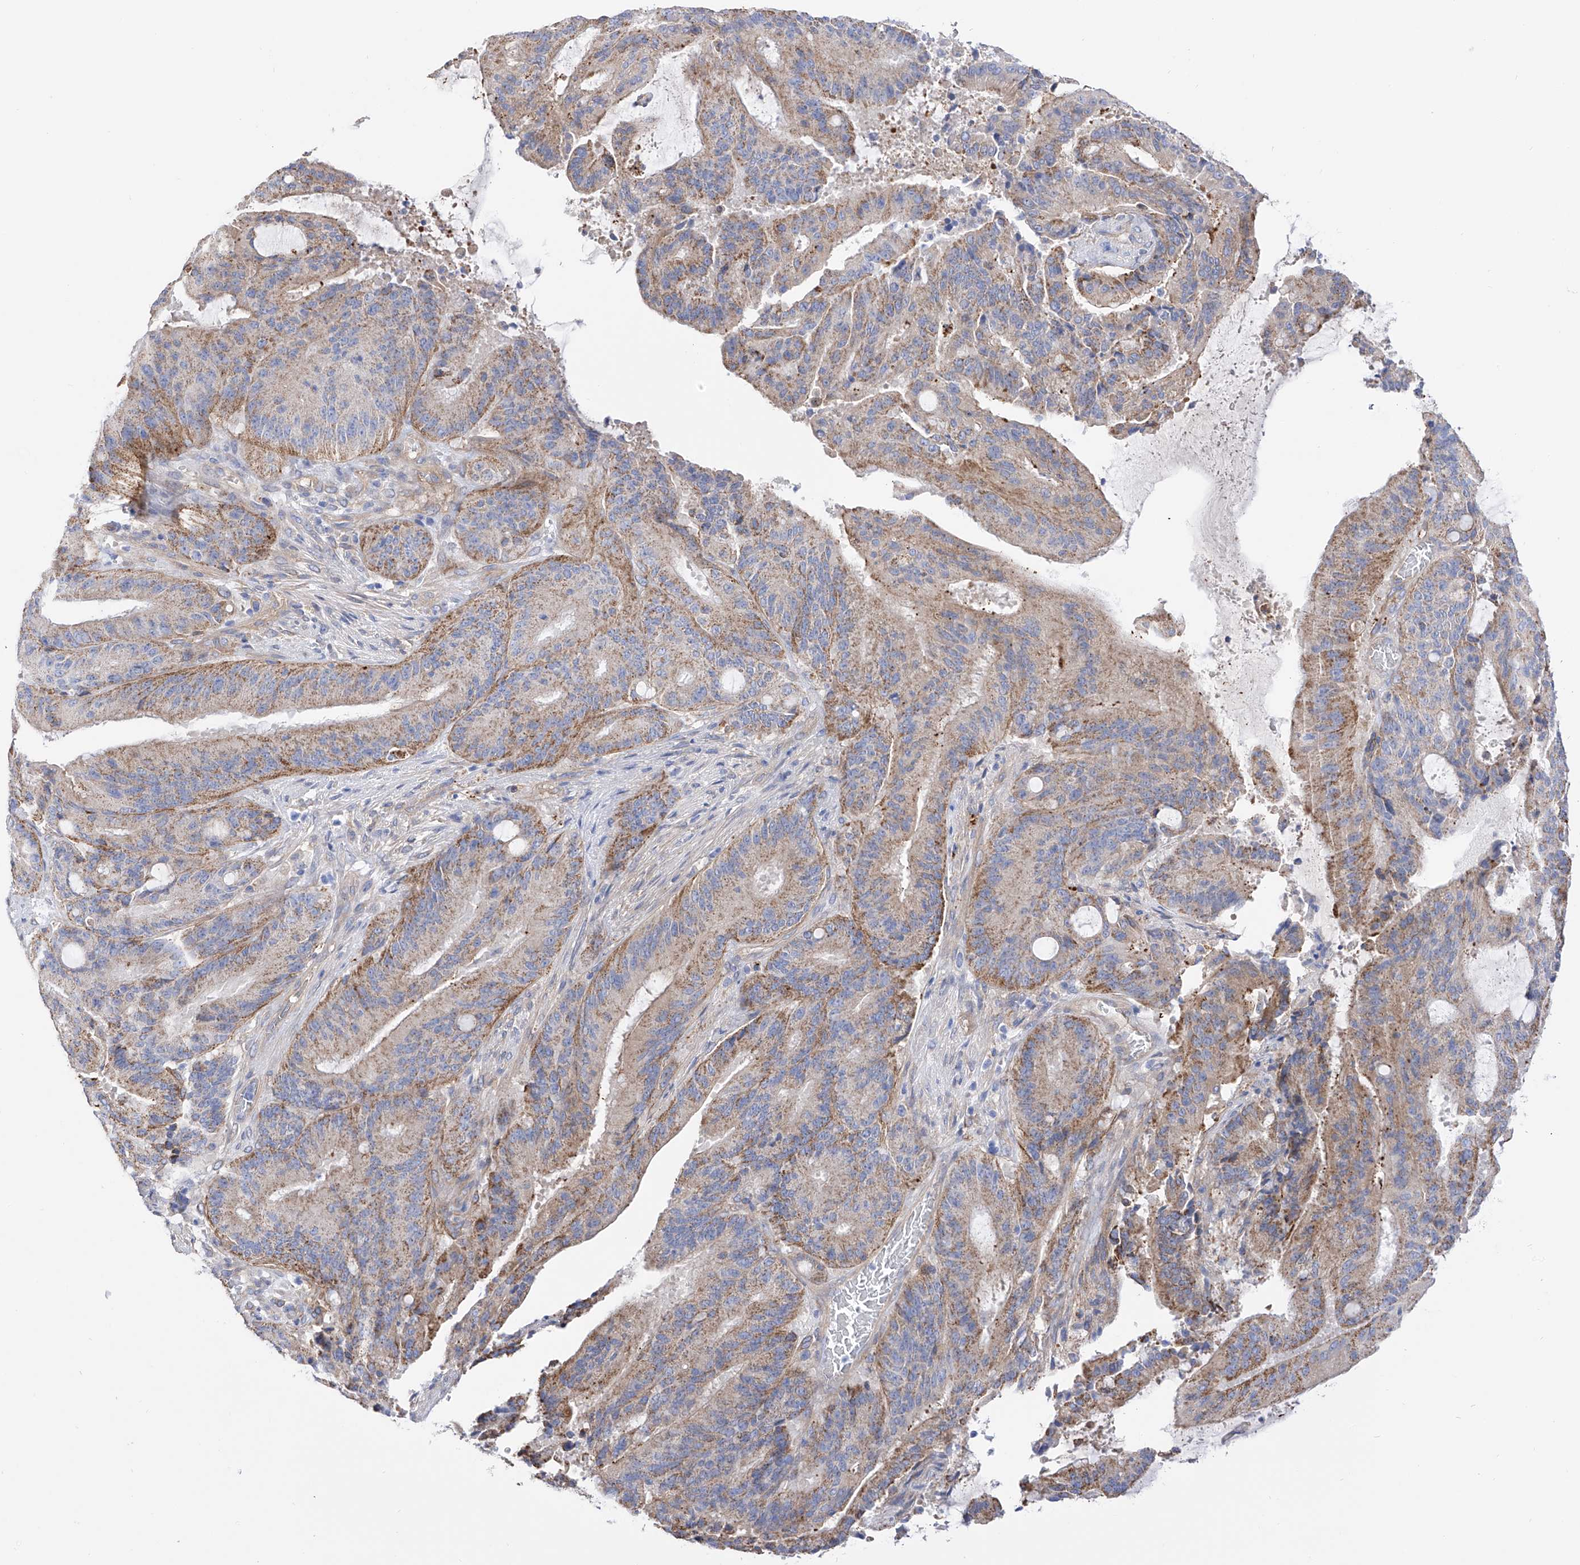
{"staining": {"intensity": "moderate", "quantity": "25%-75%", "location": "cytoplasmic/membranous"}, "tissue": "liver cancer", "cell_type": "Tumor cells", "image_type": "cancer", "snomed": [{"axis": "morphology", "description": "Normal tissue, NOS"}, {"axis": "morphology", "description": "Cholangiocarcinoma"}, {"axis": "topography", "description": "Liver"}, {"axis": "topography", "description": "Peripheral nerve tissue"}], "caption": "Protein staining of liver cancer (cholangiocarcinoma) tissue reveals moderate cytoplasmic/membranous positivity in about 25%-75% of tumor cells.", "gene": "ZNF653", "patient": {"sex": "female", "age": 73}}